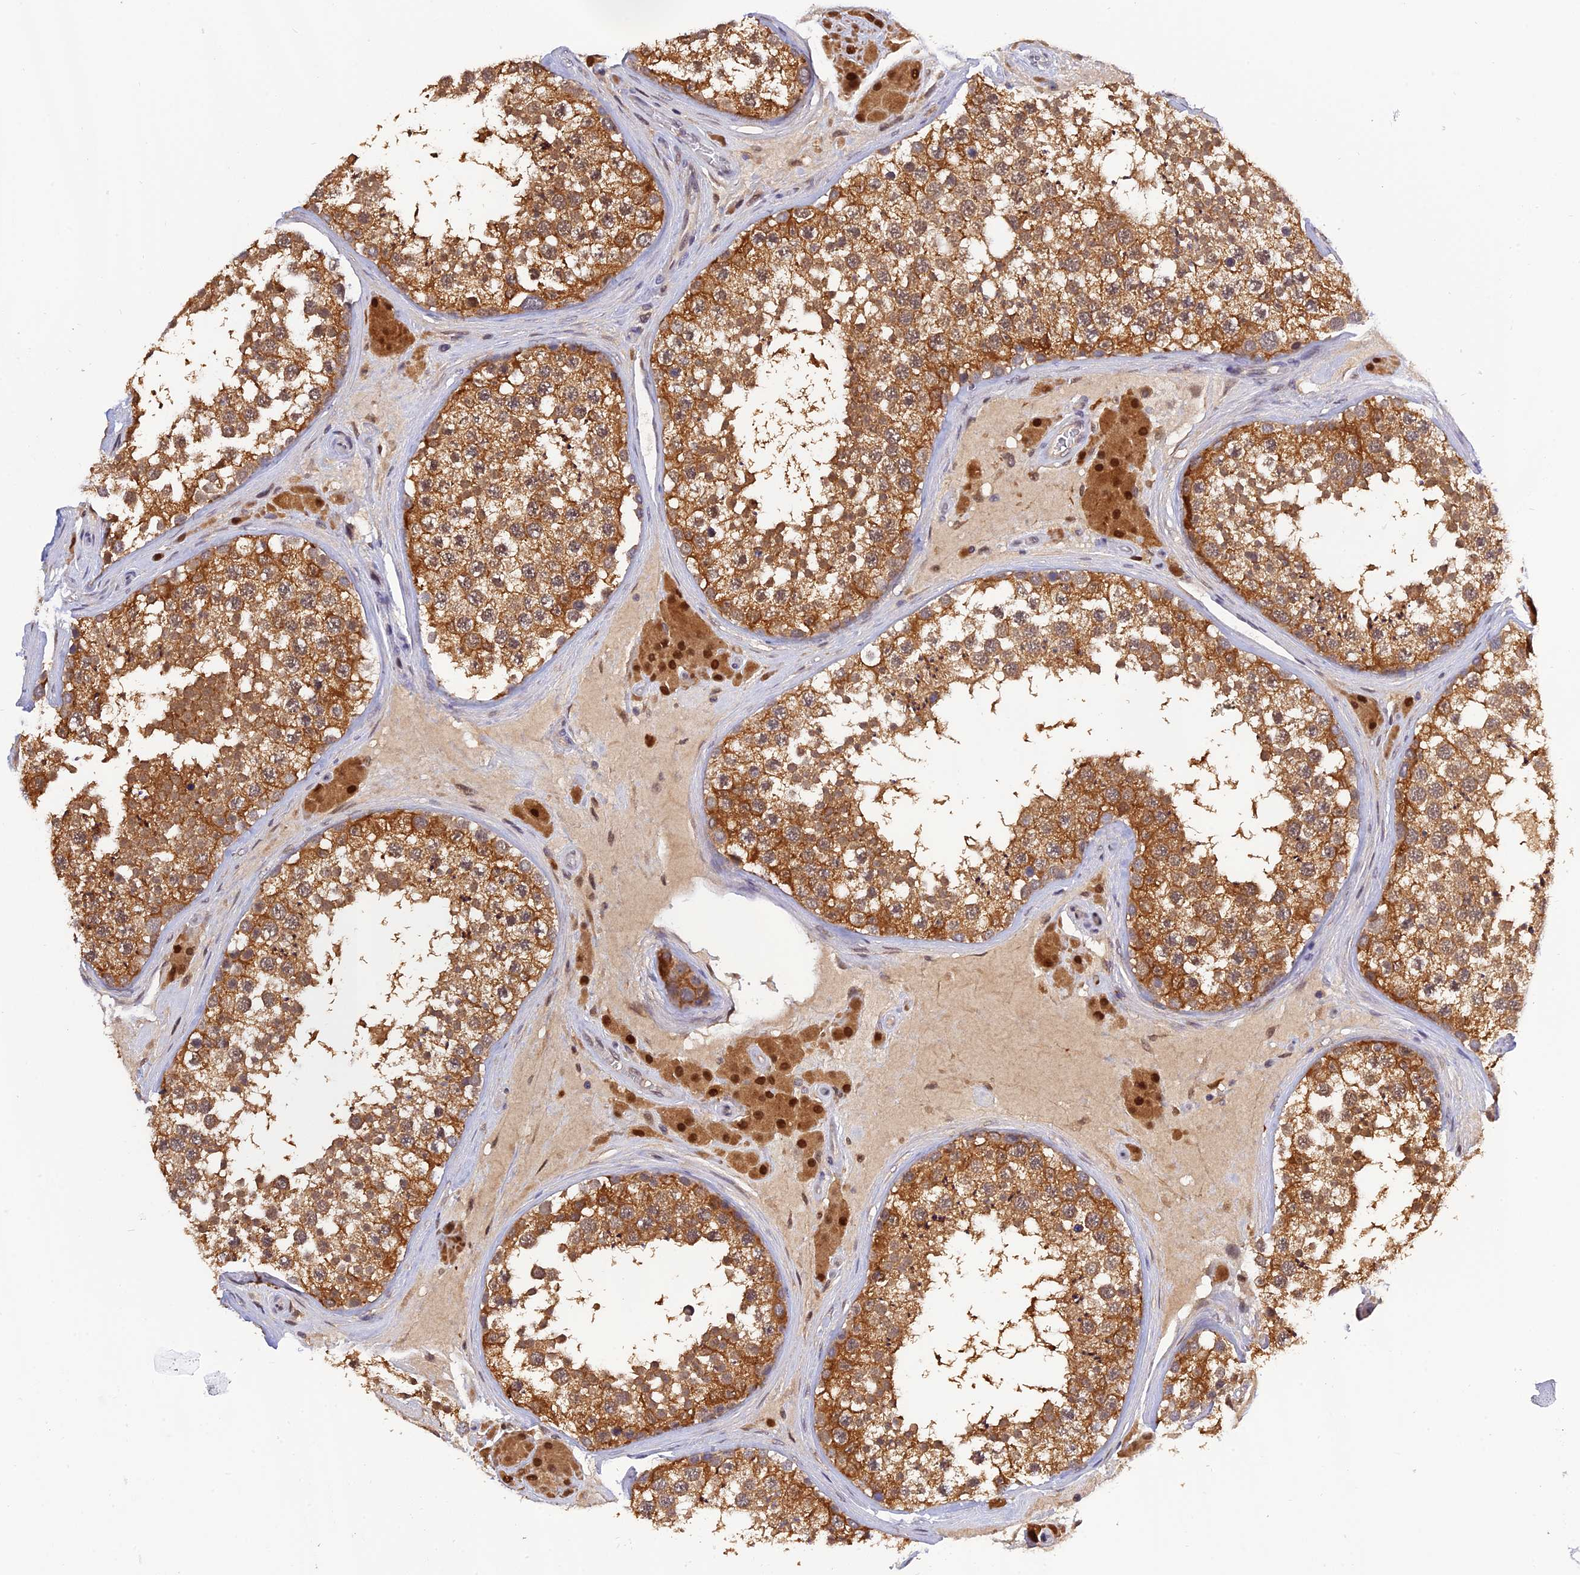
{"staining": {"intensity": "strong", "quantity": ">75%", "location": "cytoplasmic/membranous"}, "tissue": "testis", "cell_type": "Cells in seminiferous ducts", "image_type": "normal", "snomed": [{"axis": "morphology", "description": "Normal tissue, NOS"}, {"axis": "topography", "description": "Testis"}], "caption": "High-power microscopy captured an immunohistochemistry image of normal testis, revealing strong cytoplasmic/membranous expression in about >75% of cells in seminiferous ducts.", "gene": "MNS1", "patient": {"sex": "male", "age": 46}}